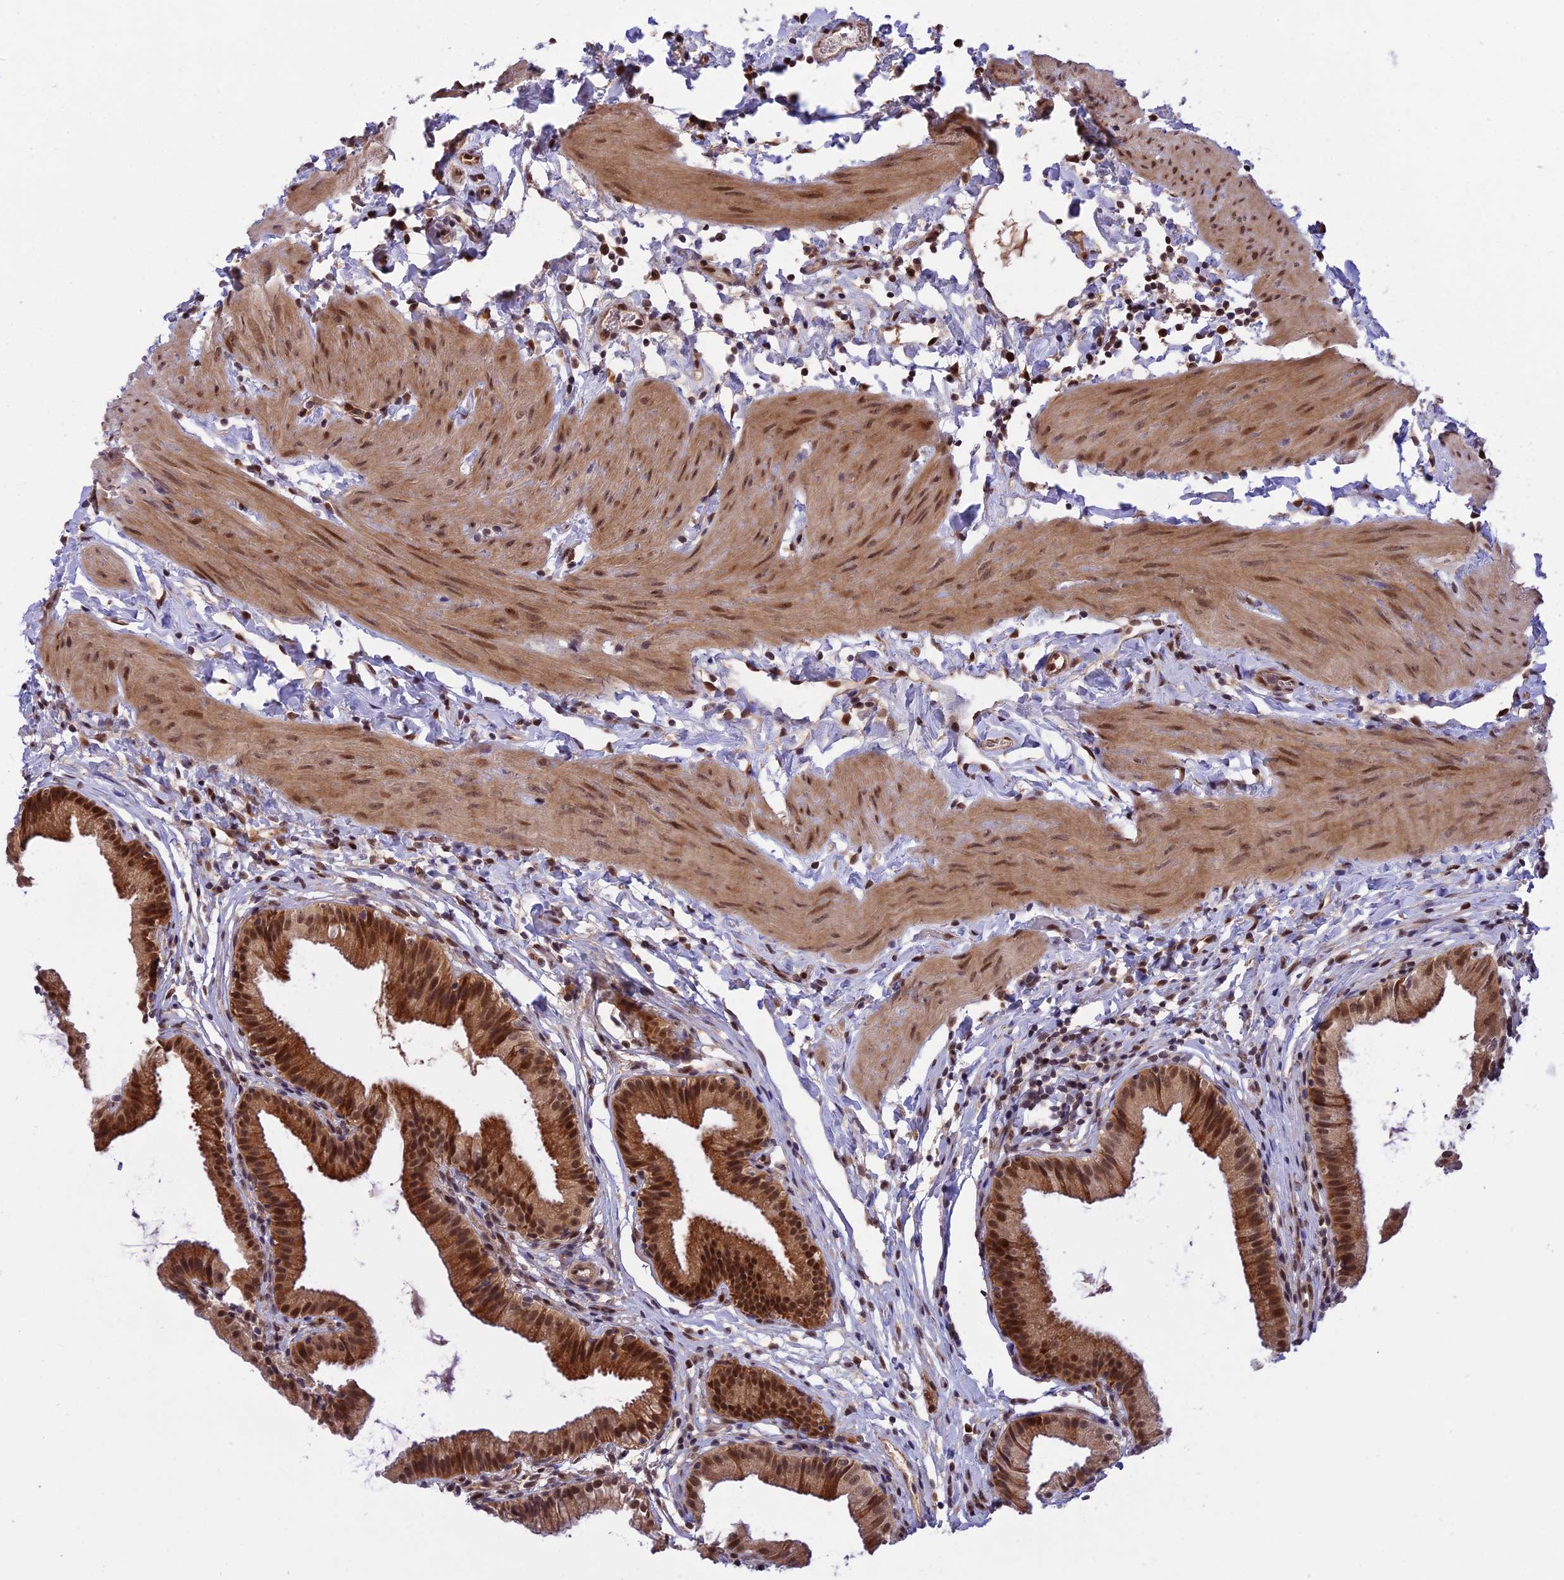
{"staining": {"intensity": "strong", "quantity": ">75%", "location": "cytoplasmic/membranous,nuclear"}, "tissue": "gallbladder", "cell_type": "Glandular cells", "image_type": "normal", "snomed": [{"axis": "morphology", "description": "Normal tissue, NOS"}, {"axis": "topography", "description": "Gallbladder"}], "caption": "This image exhibits IHC staining of normal human gallbladder, with high strong cytoplasmic/membranous,nuclear staining in approximately >75% of glandular cells.", "gene": "ZNF428", "patient": {"sex": "female", "age": 46}}